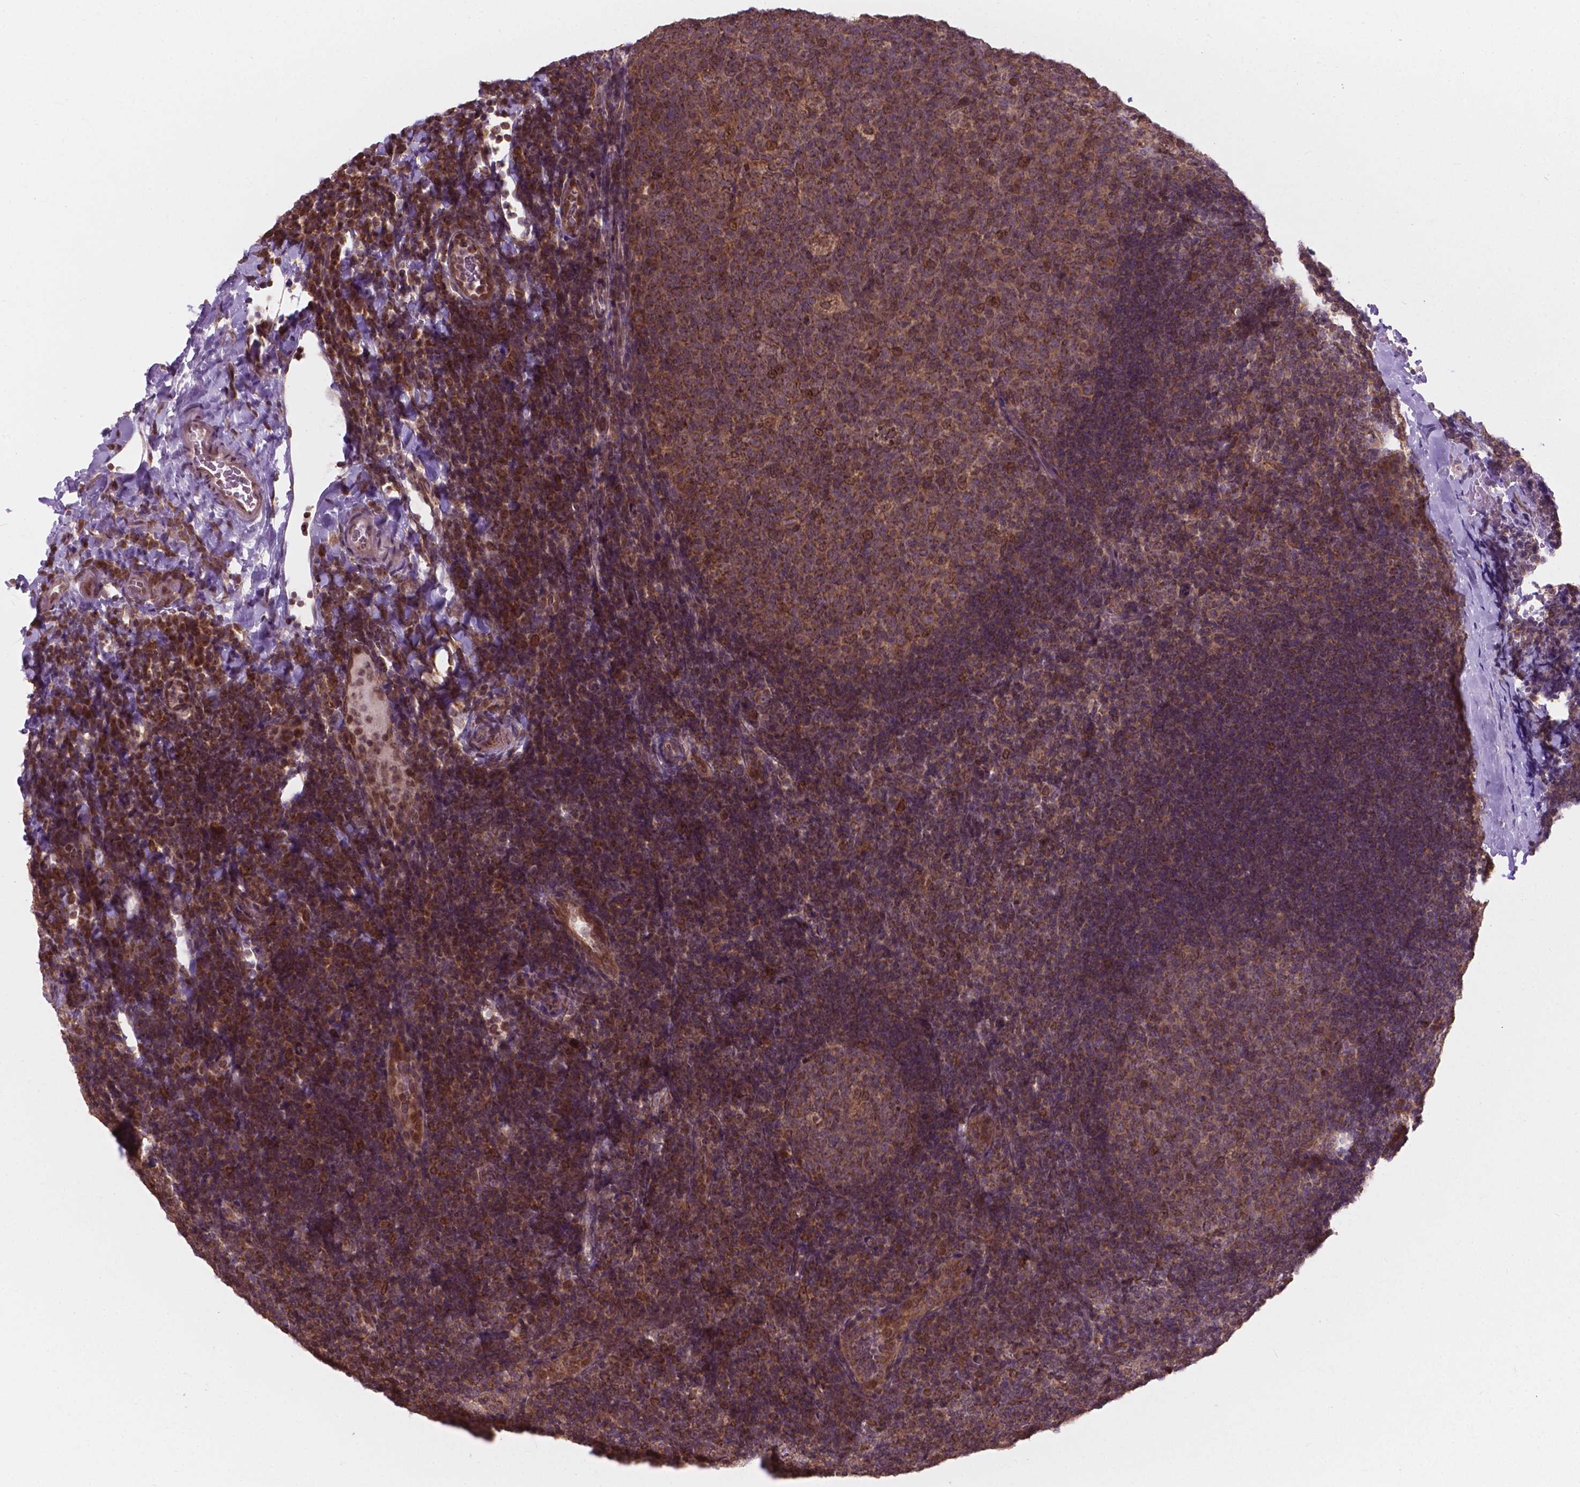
{"staining": {"intensity": "moderate", "quantity": "25%-75%", "location": "cytoplasmic/membranous"}, "tissue": "tonsil", "cell_type": "Germinal center cells", "image_type": "normal", "snomed": [{"axis": "morphology", "description": "Normal tissue, NOS"}, {"axis": "topography", "description": "Tonsil"}], "caption": "Benign tonsil displays moderate cytoplasmic/membranous expression in approximately 25%-75% of germinal center cells The staining was performed using DAB to visualize the protein expression in brown, while the nuclei were stained in blue with hematoxylin (Magnification: 20x)..", "gene": "MRPL33", "patient": {"sex": "male", "age": 17}}